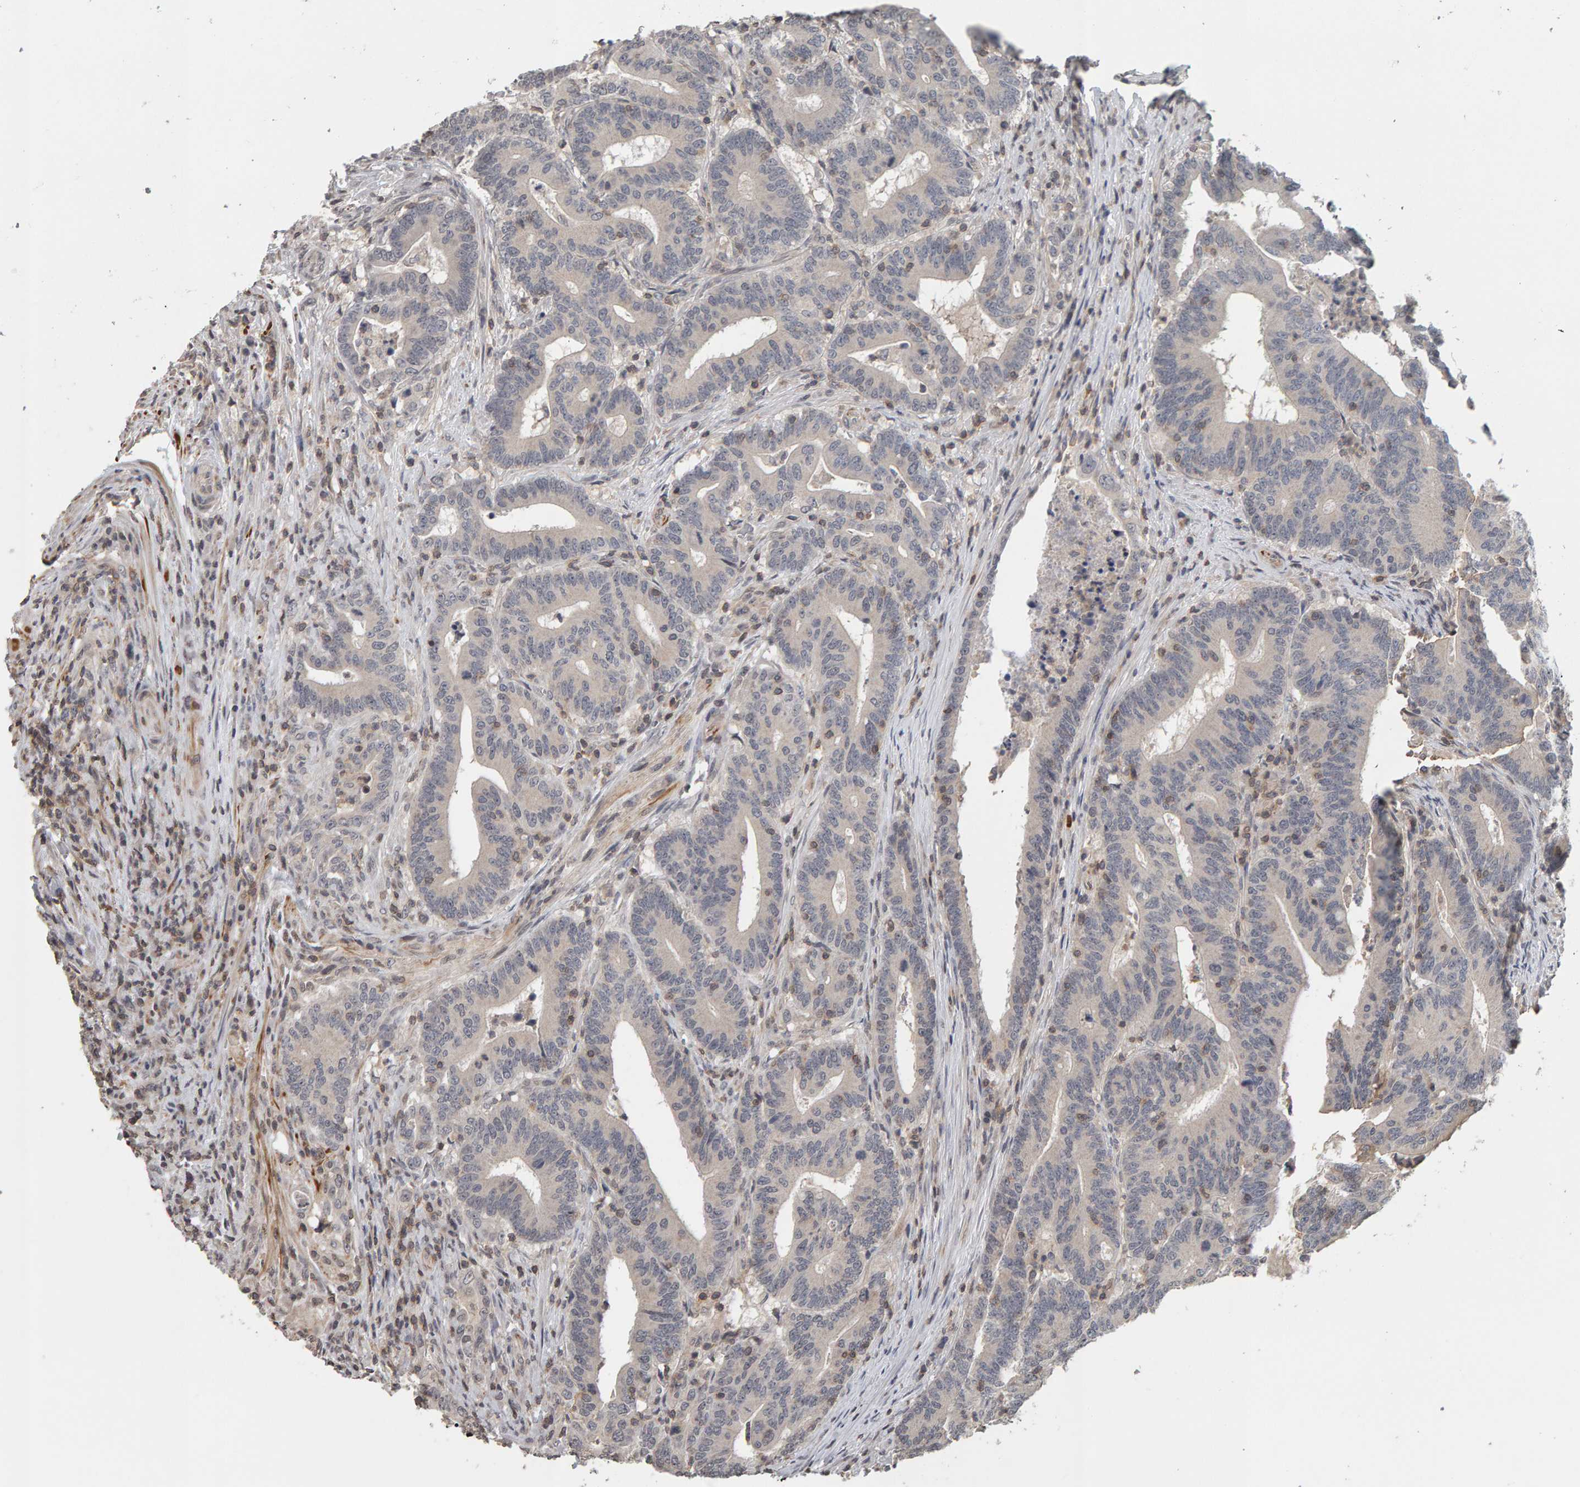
{"staining": {"intensity": "weak", "quantity": "<25%", "location": "cytoplasmic/membranous"}, "tissue": "colorectal cancer", "cell_type": "Tumor cells", "image_type": "cancer", "snomed": [{"axis": "morphology", "description": "Adenocarcinoma, NOS"}, {"axis": "topography", "description": "Colon"}], "caption": "High magnification brightfield microscopy of colorectal cancer stained with DAB (3,3'-diaminobenzidine) (brown) and counterstained with hematoxylin (blue): tumor cells show no significant positivity.", "gene": "TEFM", "patient": {"sex": "female", "age": 66}}